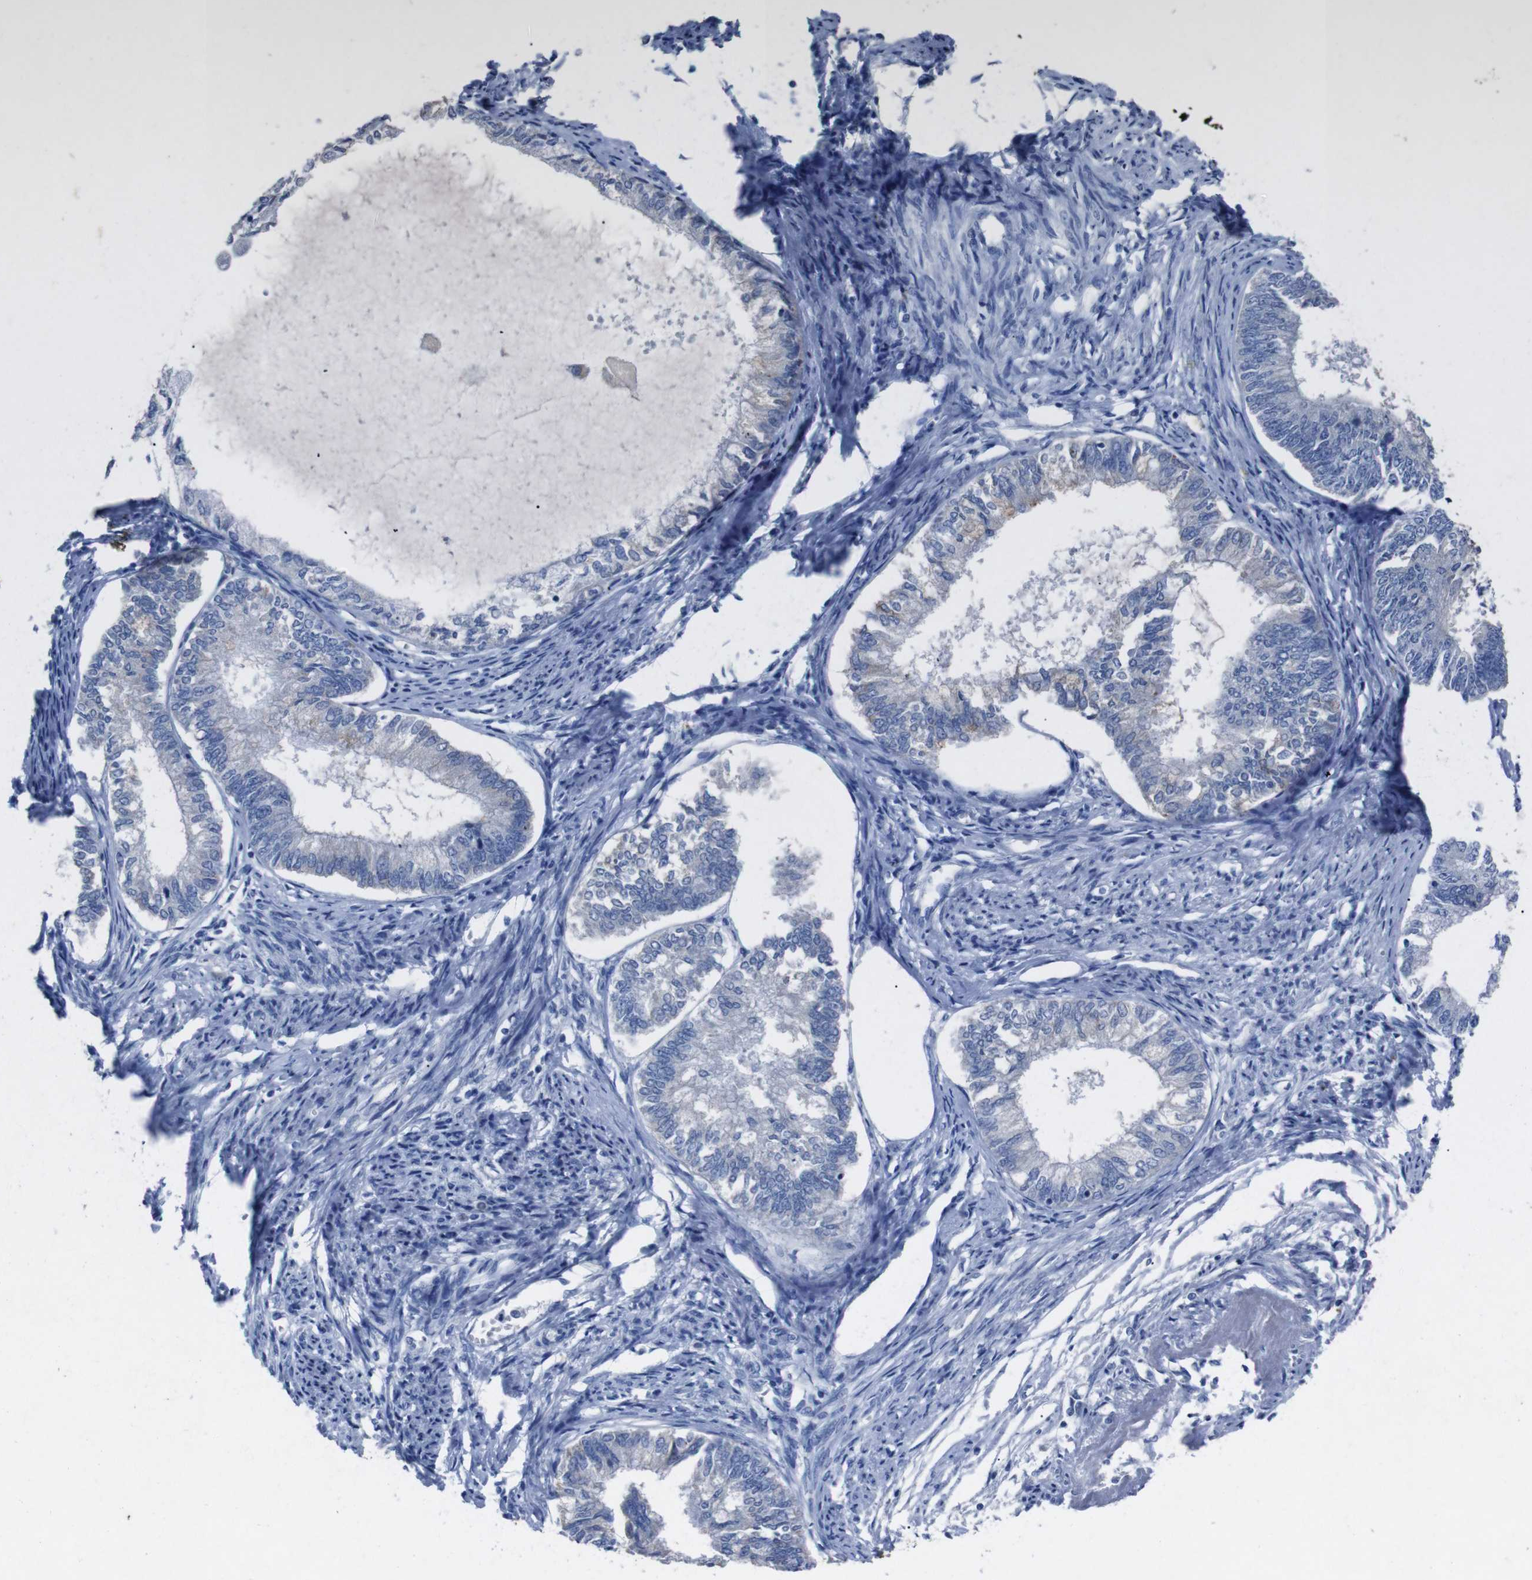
{"staining": {"intensity": "negative", "quantity": "none", "location": "none"}, "tissue": "endometrial cancer", "cell_type": "Tumor cells", "image_type": "cancer", "snomed": [{"axis": "morphology", "description": "Adenocarcinoma, NOS"}, {"axis": "topography", "description": "Endometrium"}], "caption": "This photomicrograph is of adenocarcinoma (endometrial) stained with immunohistochemistry (IHC) to label a protein in brown with the nuclei are counter-stained blue. There is no expression in tumor cells. Nuclei are stained in blue.", "gene": "GJB2", "patient": {"sex": "female", "age": 86}}